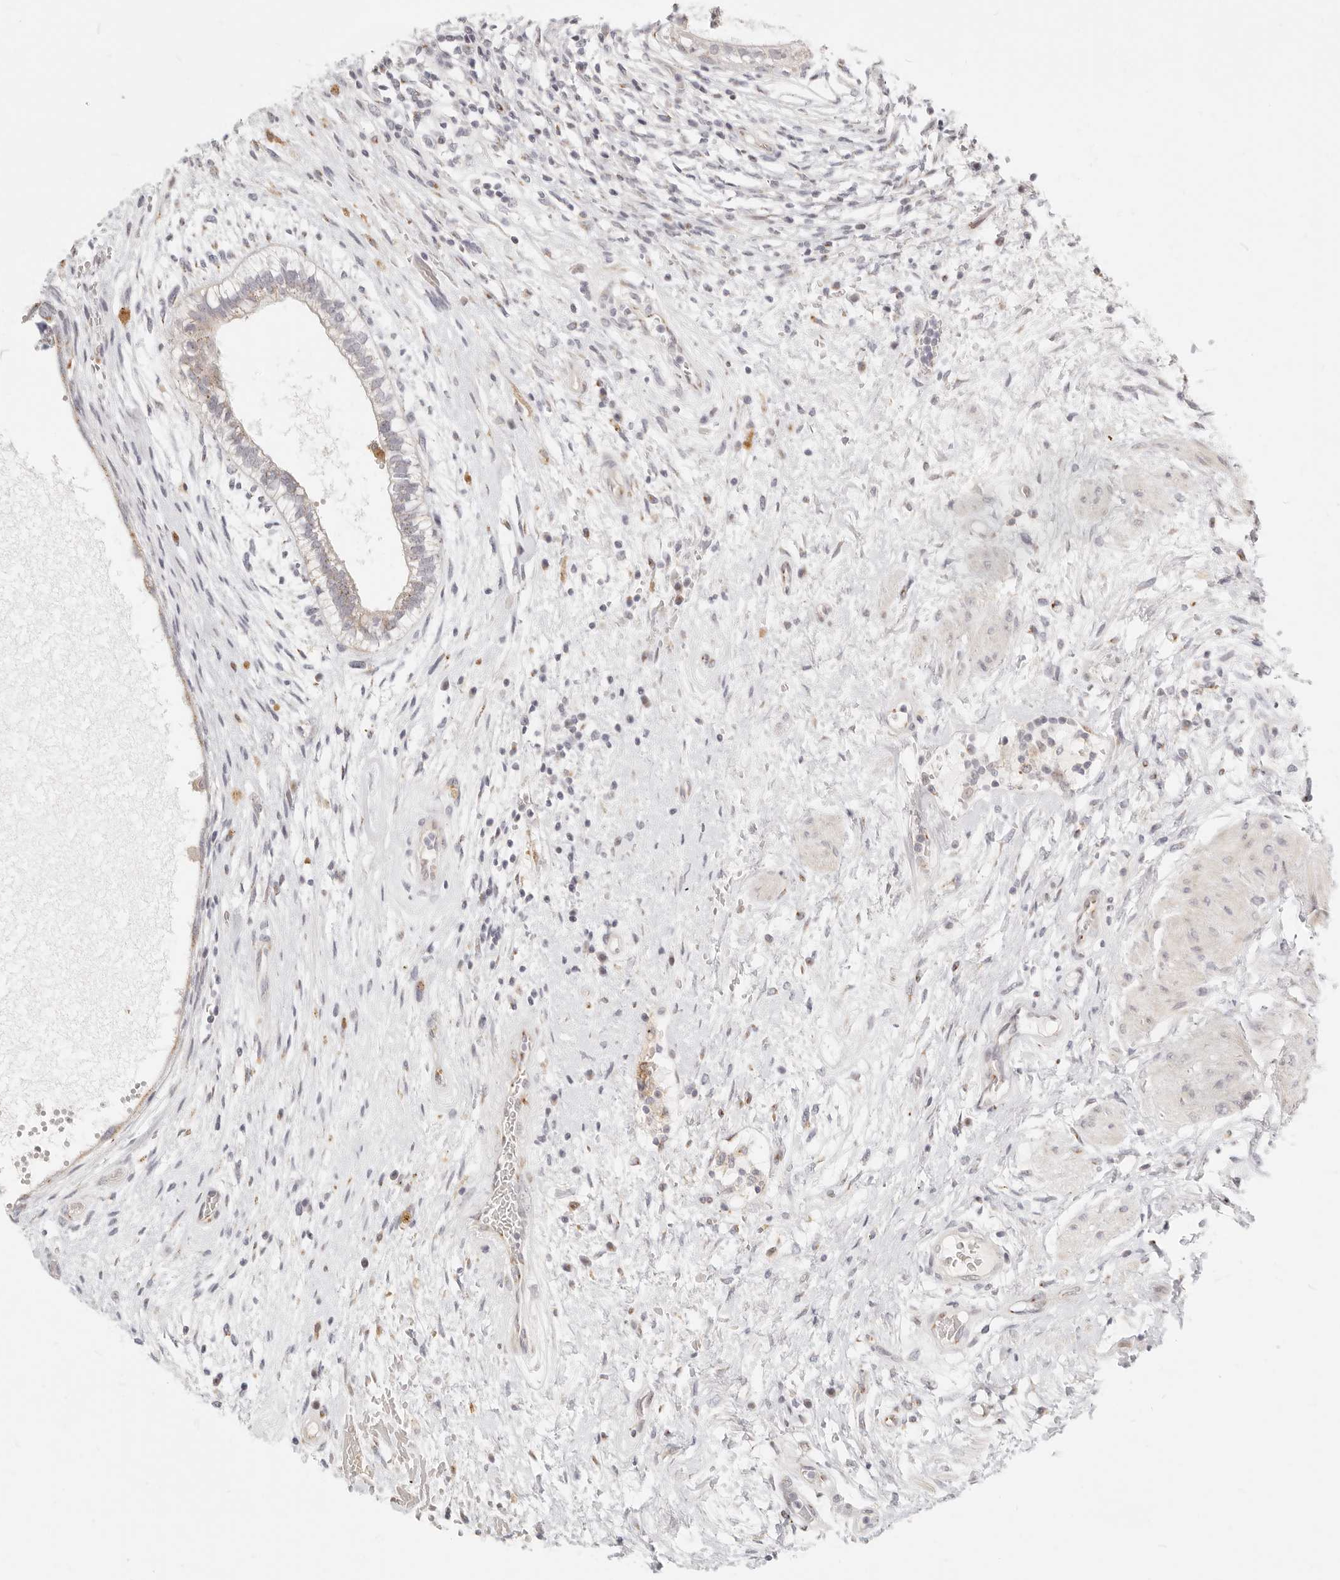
{"staining": {"intensity": "weak", "quantity": "<25%", "location": "cytoplasmic/membranous"}, "tissue": "testis cancer", "cell_type": "Tumor cells", "image_type": "cancer", "snomed": [{"axis": "morphology", "description": "Carcinoma, Embryonal, NOS"}, {"axis": "topography", "description": "Testis"}], "caption": "Human embryonal carcinoma (testis) stained for a protein using immunohistochemistry shows no expression in tumor cells.", "gene": "FAM20B", "patient": {"sex": "male", "age": 26}}